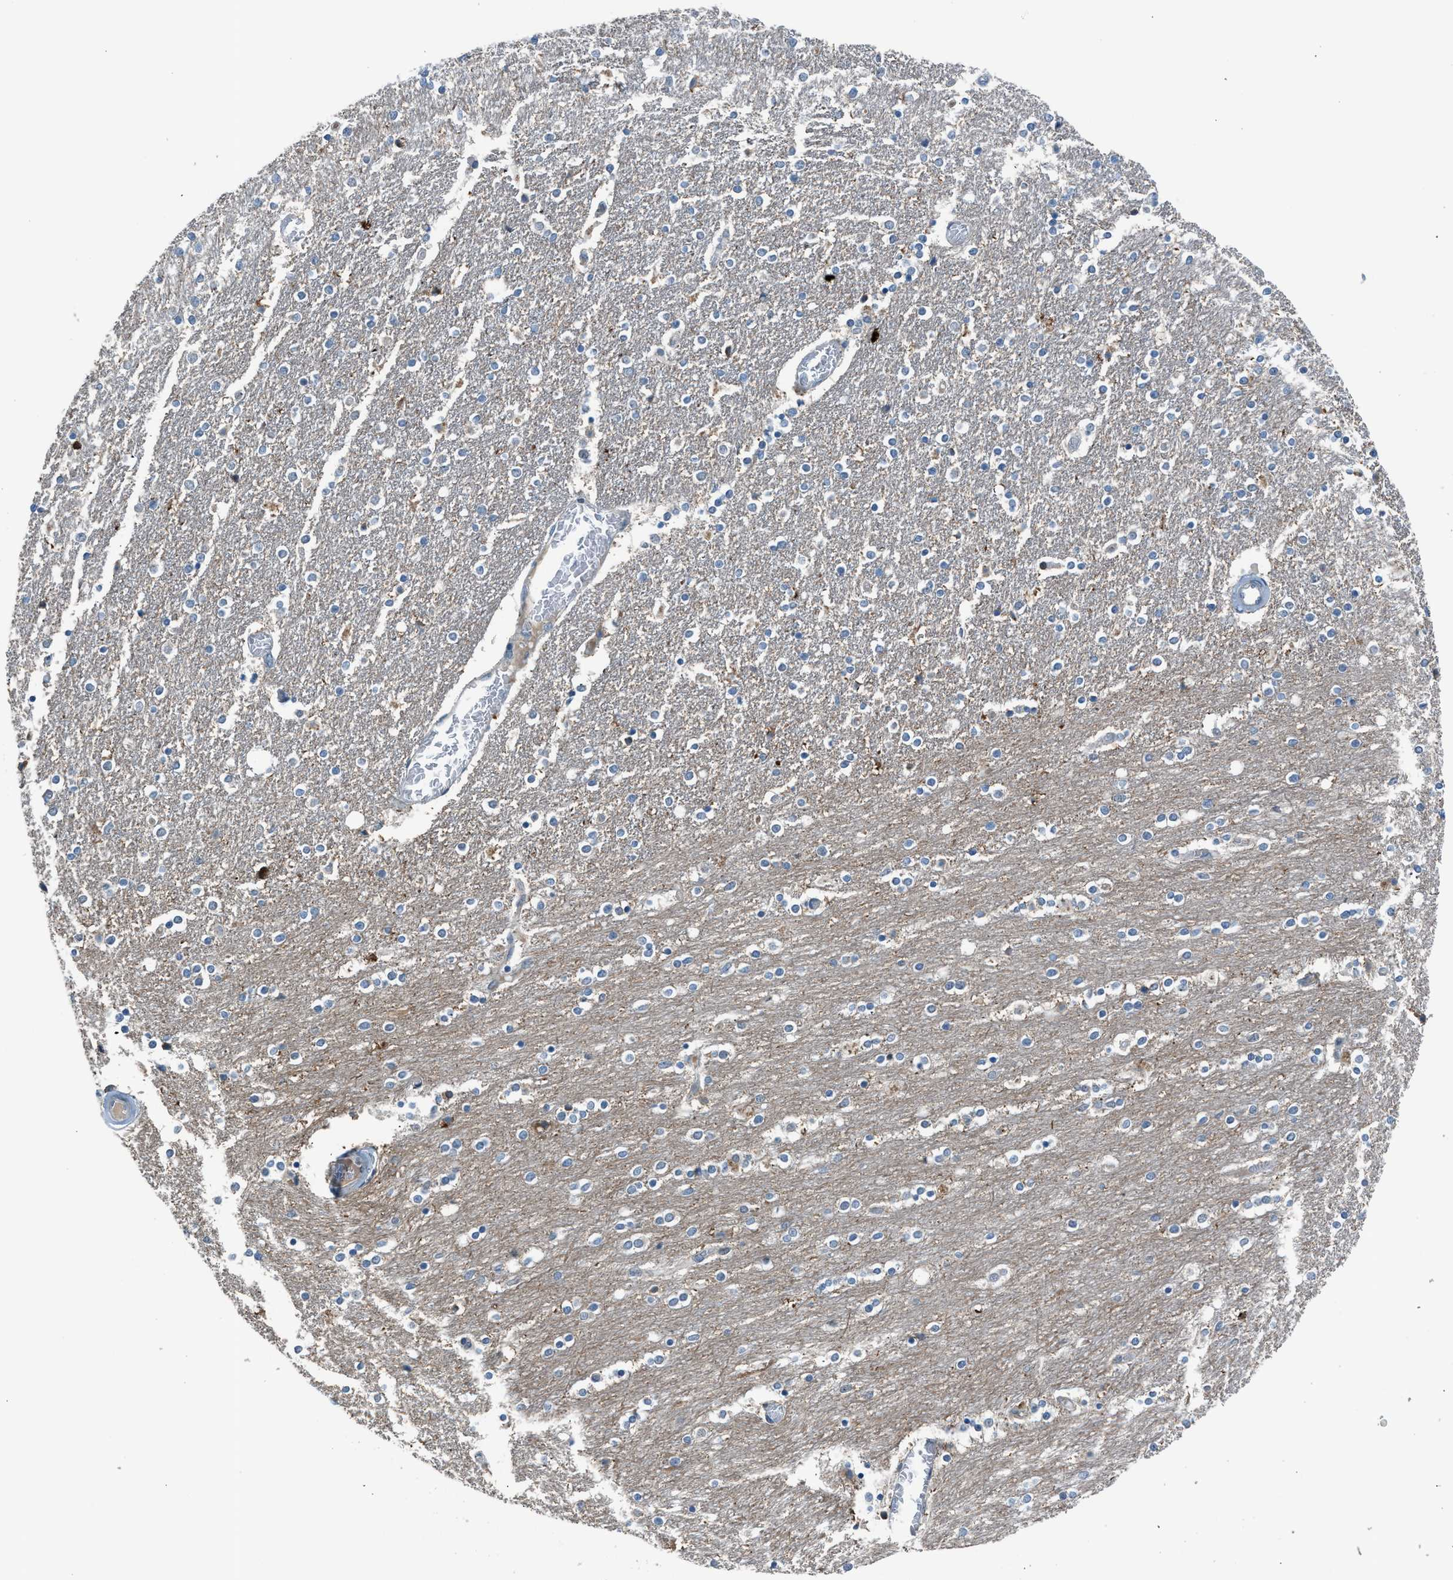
{"staining": {"intensity": "weak", "quantity": "<25%", "location": "cytoplasmic/membranous"}, "tissue": "caudate", "cell_type": "Glial cells", "image_type": "normal", "snomed": [{"axis": "morphology", "description": "Normal tissue, NOS"}, {"axis": "topography", "description": "Lateral ventricle wall"}], "caption": "The micrograph shows no significant expression in glial cells of caudate.", "gene": "RNF41", "patient": {"sex": "female", "age": 54}}